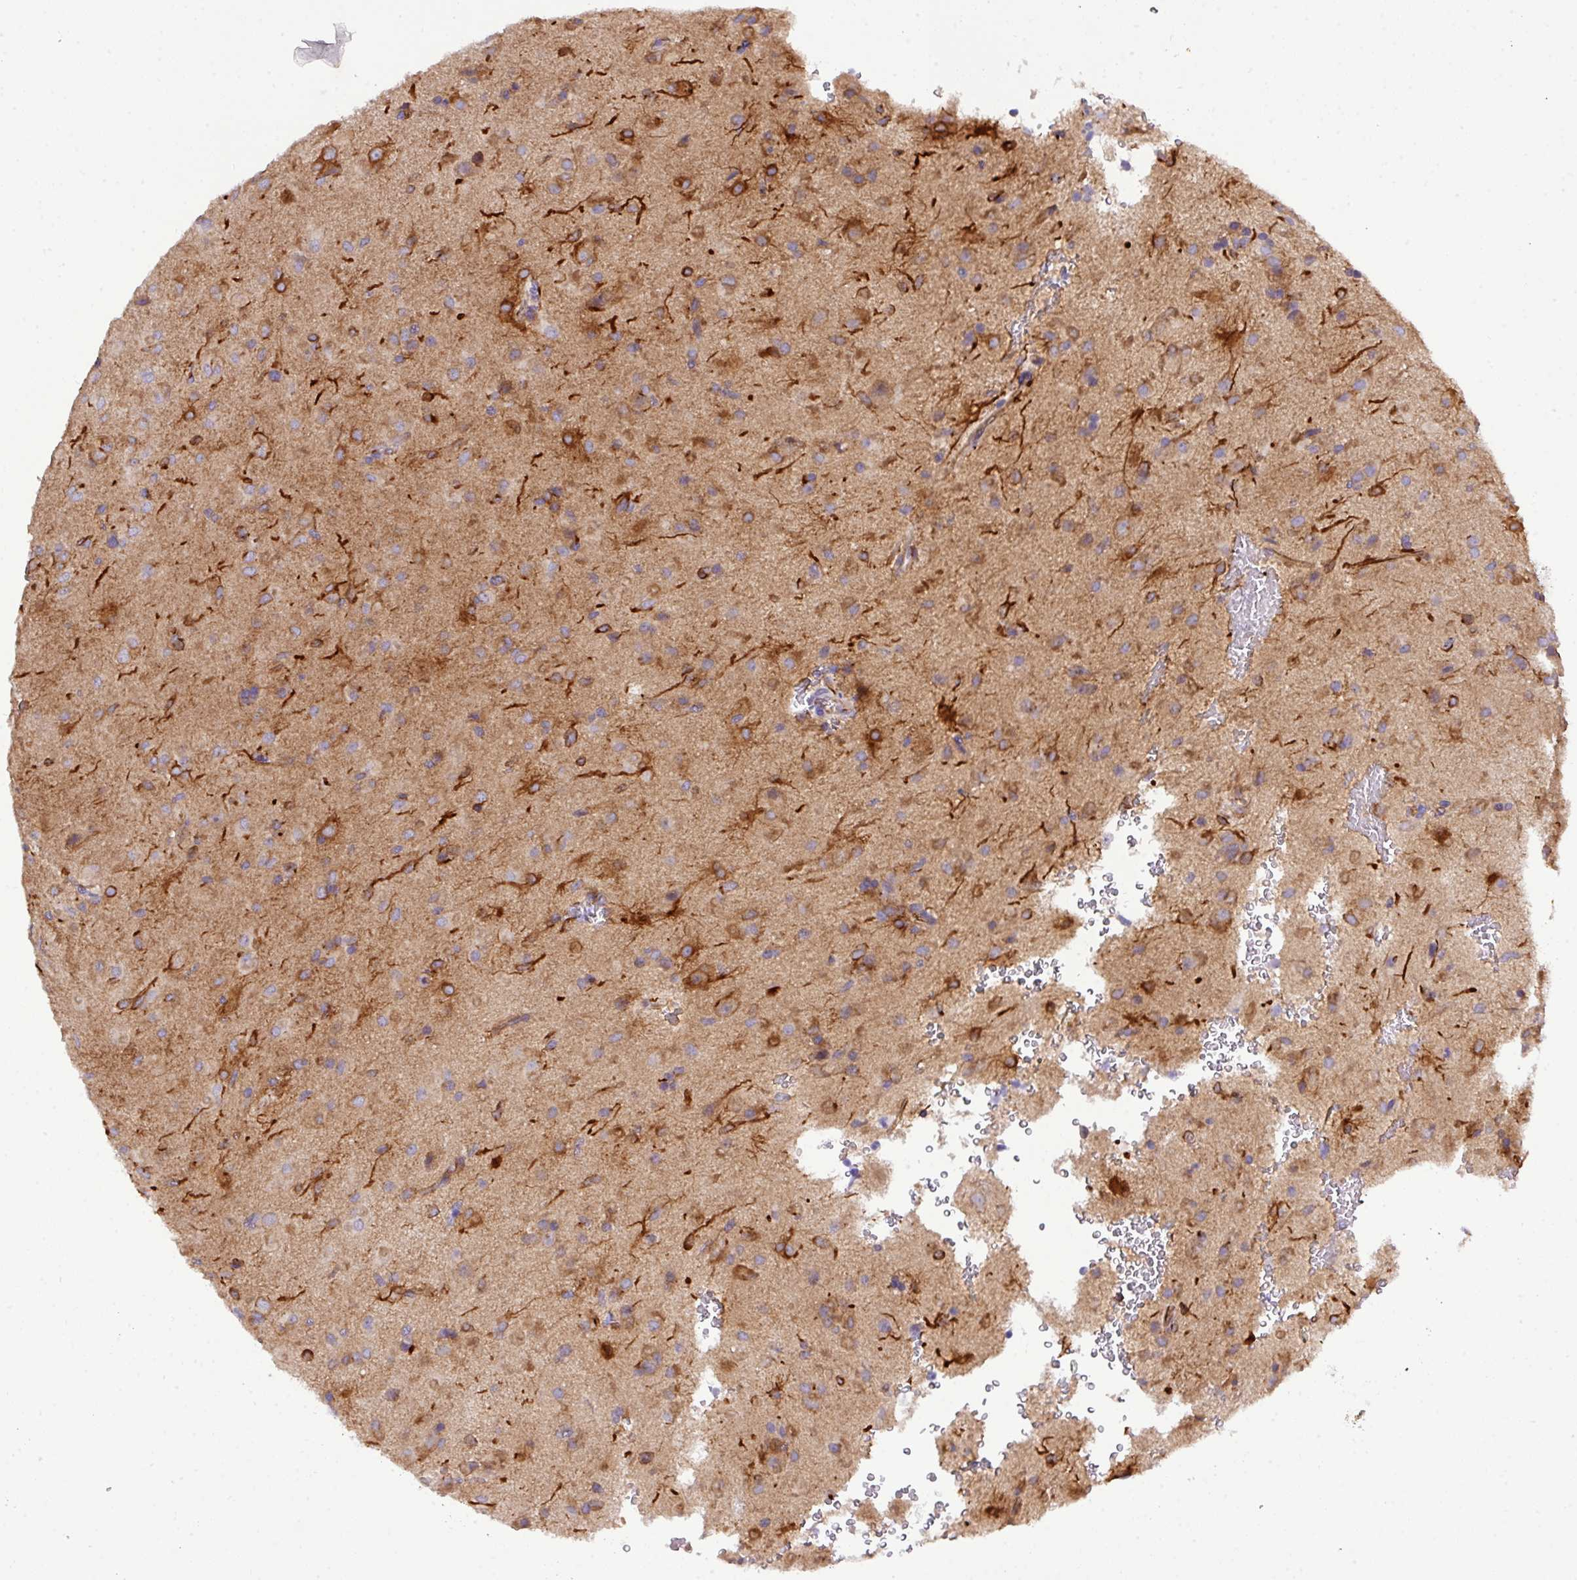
{"staining": {"intensity": "moderate", "quantity": "25%-75%", "location": "cytoplasmic/membranous"}, "tissue": "glioma", "cell_type": "Tumor cells", "image_type": "cancer", "snomed": [{"axis": "morphology", "description": "Glioma, malignant, Low grade"}, {"axis": "topography", "description": "Brain"}], "caption": "This is a micrograph of immunohistochemistry (IHC) staining of low-grade glioma (malignant), which shows moderate positivity in the cytoplasmic/membranous of tumor cells.", "gene": "PARD6A", "patient": {"sex": "male", "age": 58}}